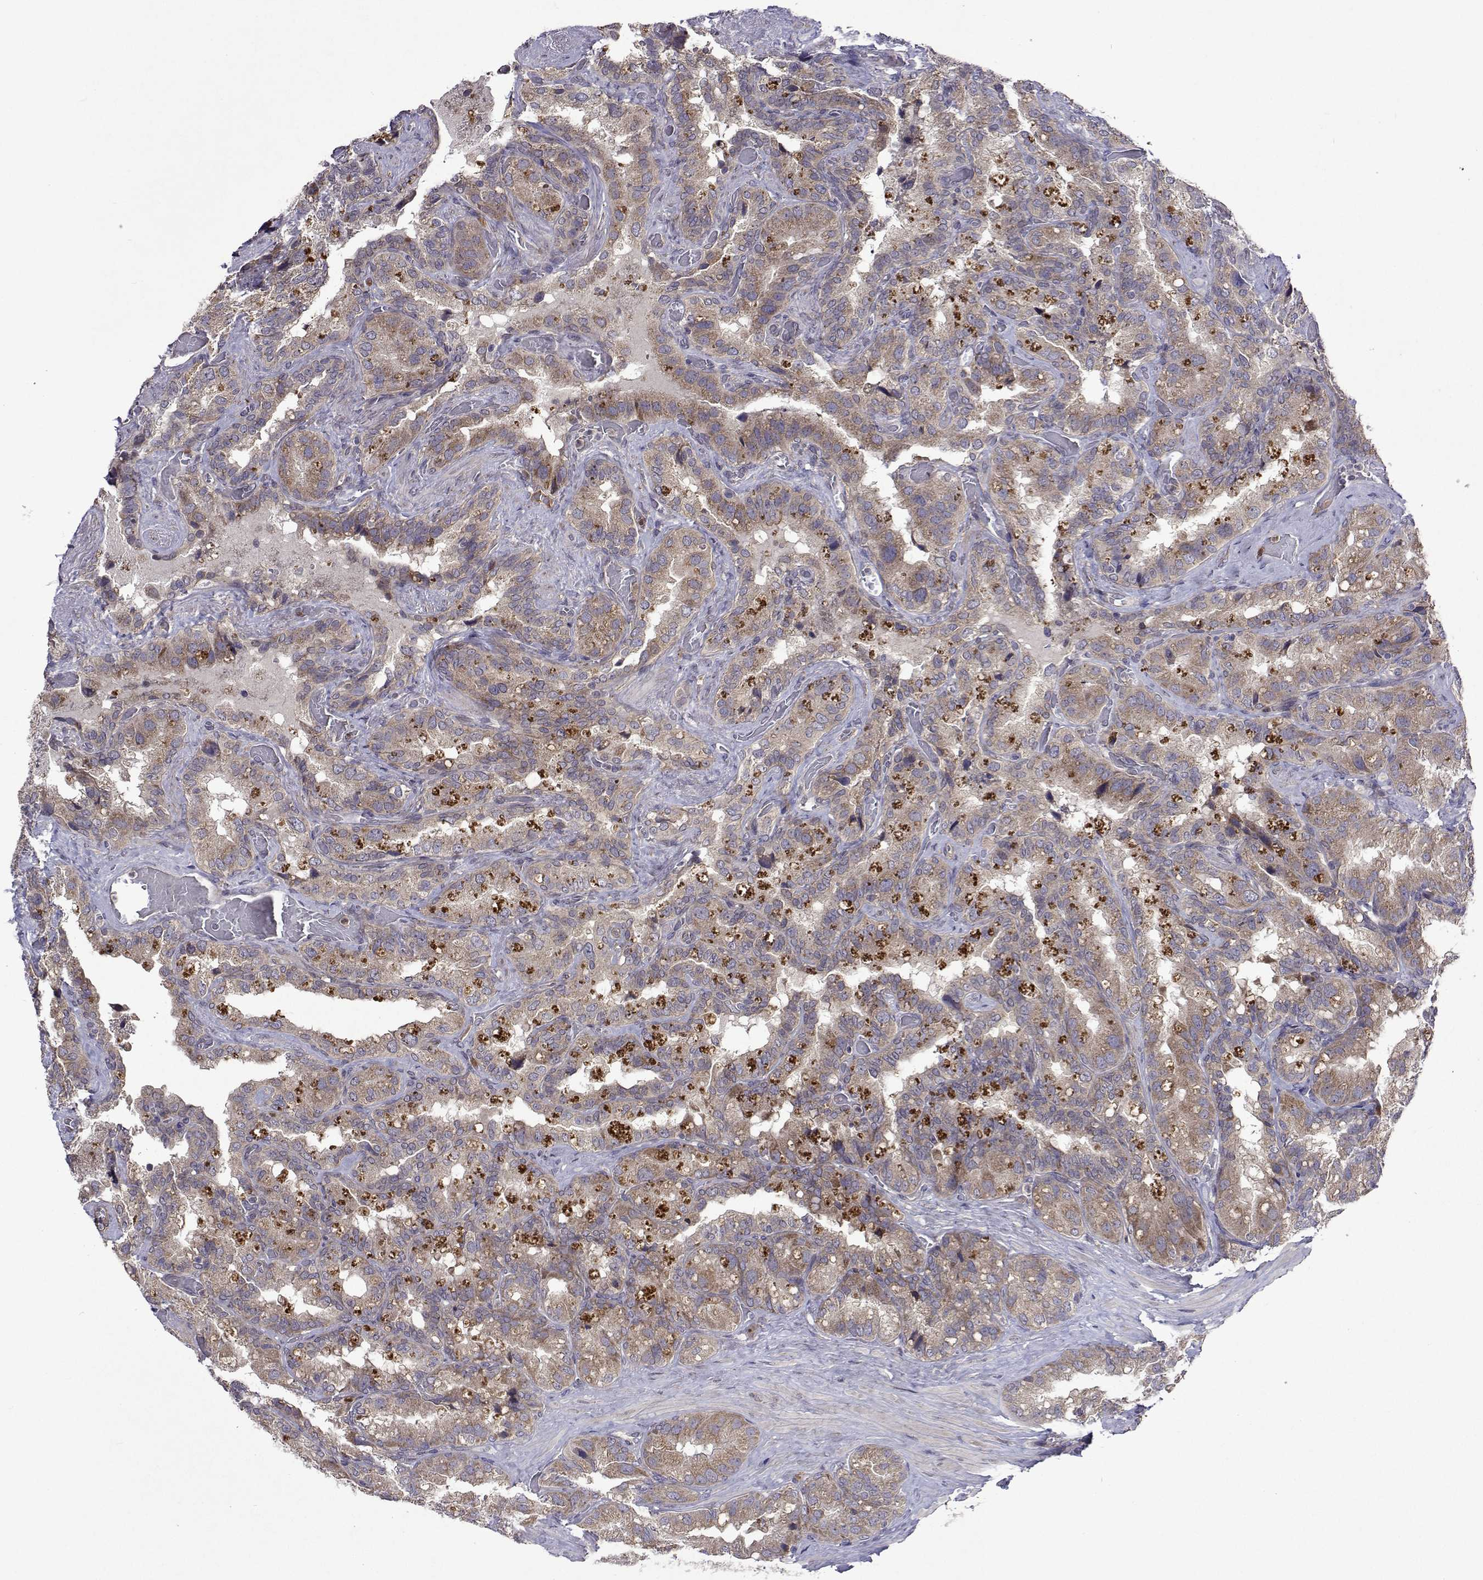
{"staining": {"intensity": "weak", "quantity": ">75%", "location": "cytoplasmic/membranous"}, "tissue": "seminal vesicle", "cell_type": "Glandular cells", "image_type": "normal", "snomed": [{"axis": "morphology", "description": "Normal tissue, NOS"}, {"axis": "topography", "description": "Seminal veicle"}], "caption": "This photomicrograph shows IHC staining of unremarkable human seminal vesicle, with low weak cytoplasmic/membranous positivity in approximately >75% of glandular cells.", "gene": "TARBP2", "patient": {"sex": "male", "age": 60}}